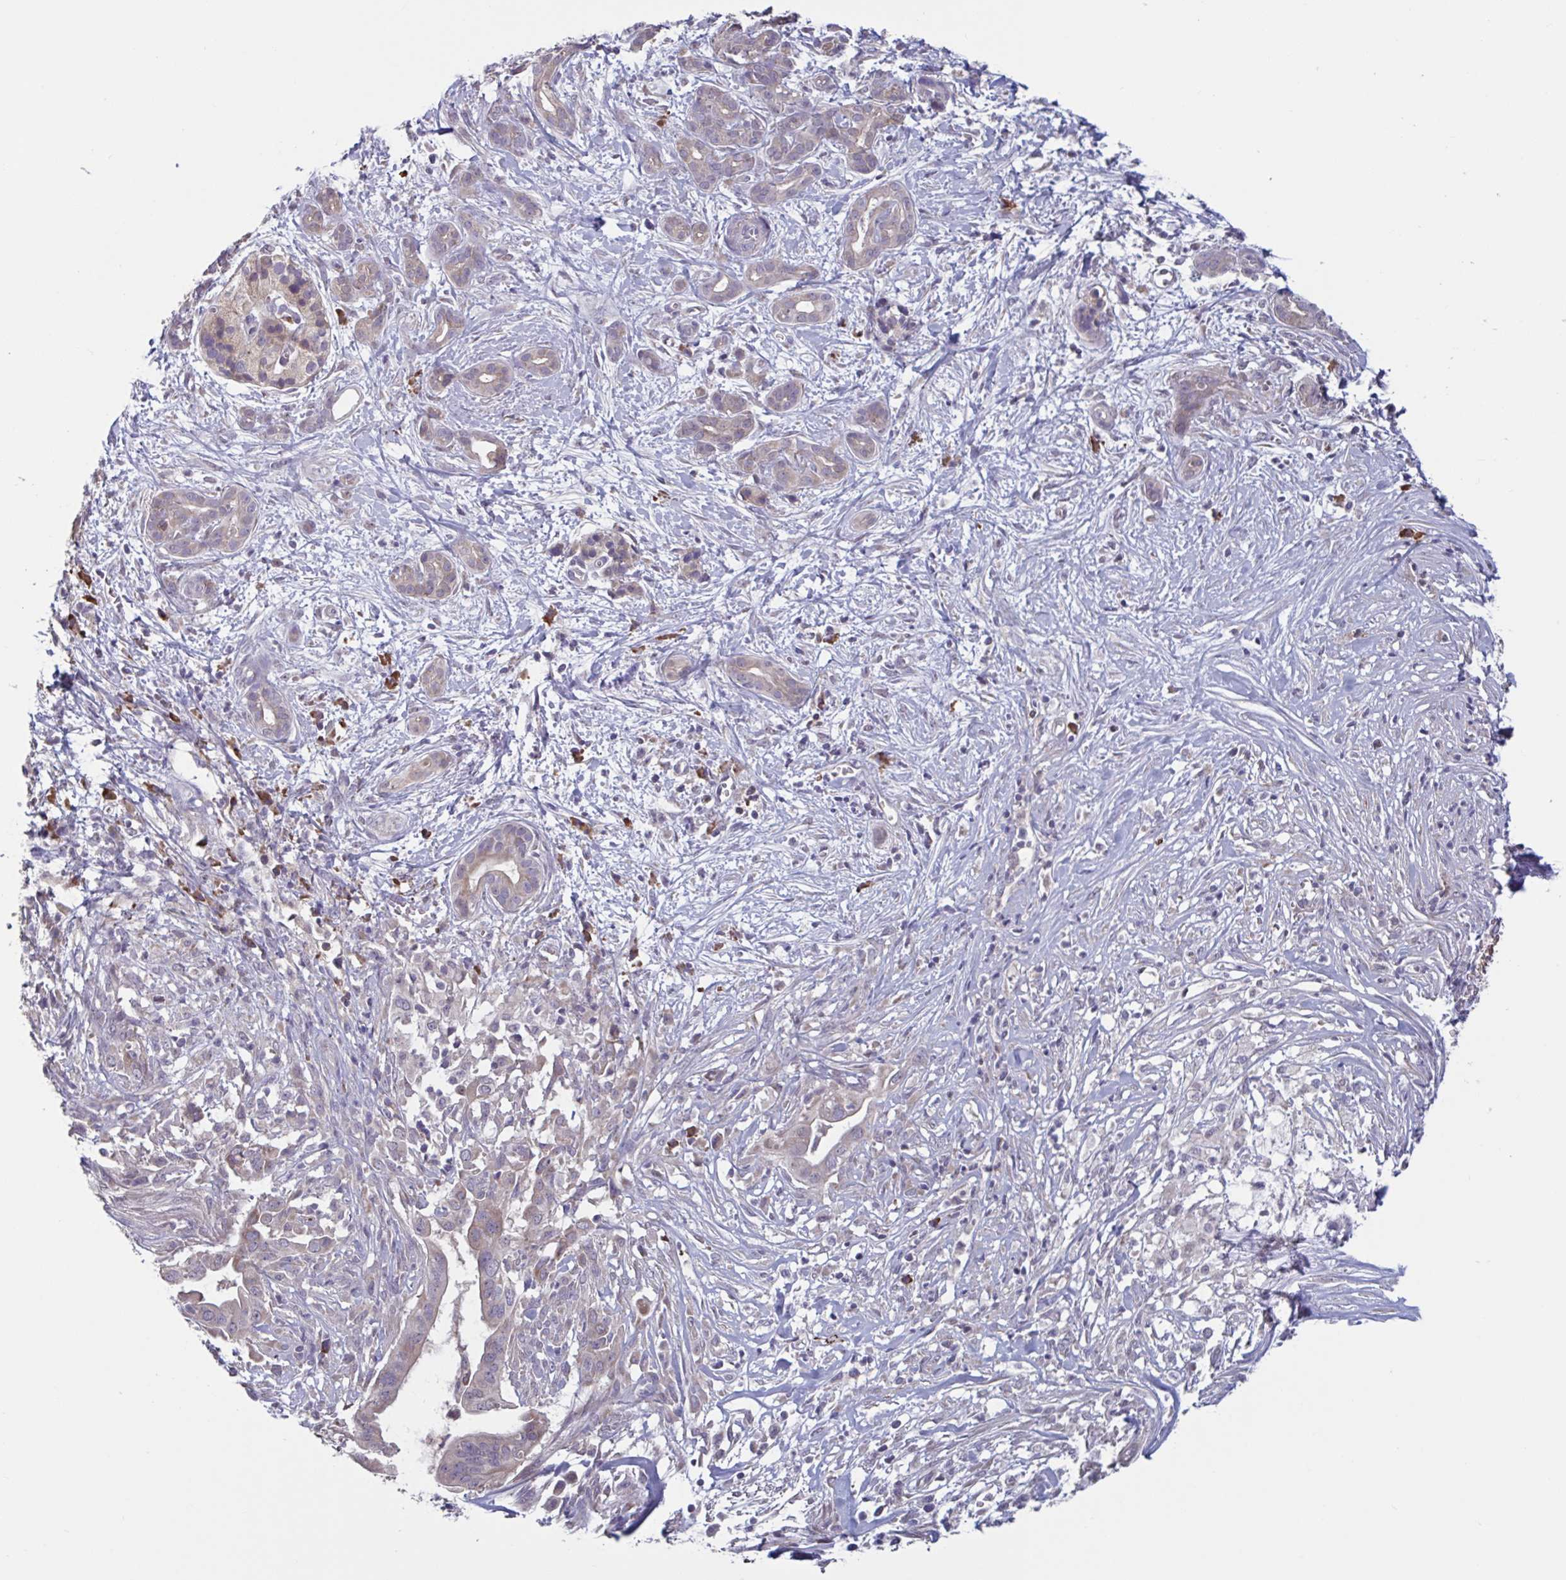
{"staining": {"intensity": "negative", "quantity": "none", "location": "none"}, "tissue": "pancreatic cancer", "cell_type": "Tumor cells", "image_type": "cancer", "snomed": [{"axis": "morphology", "description": "Adenocarcinoma, NOS"}, {"axis": "topography", "description": "Pancreas"}], "caption": "This histopathology image is of pancreatic cancer stained with immunohistochemistry to label a protein in brown with the nuclei are counter-stained blue. There is no staining in tumor cells.", "gene": "CD1E", "patient": {"sex": "male", "age": 61}}